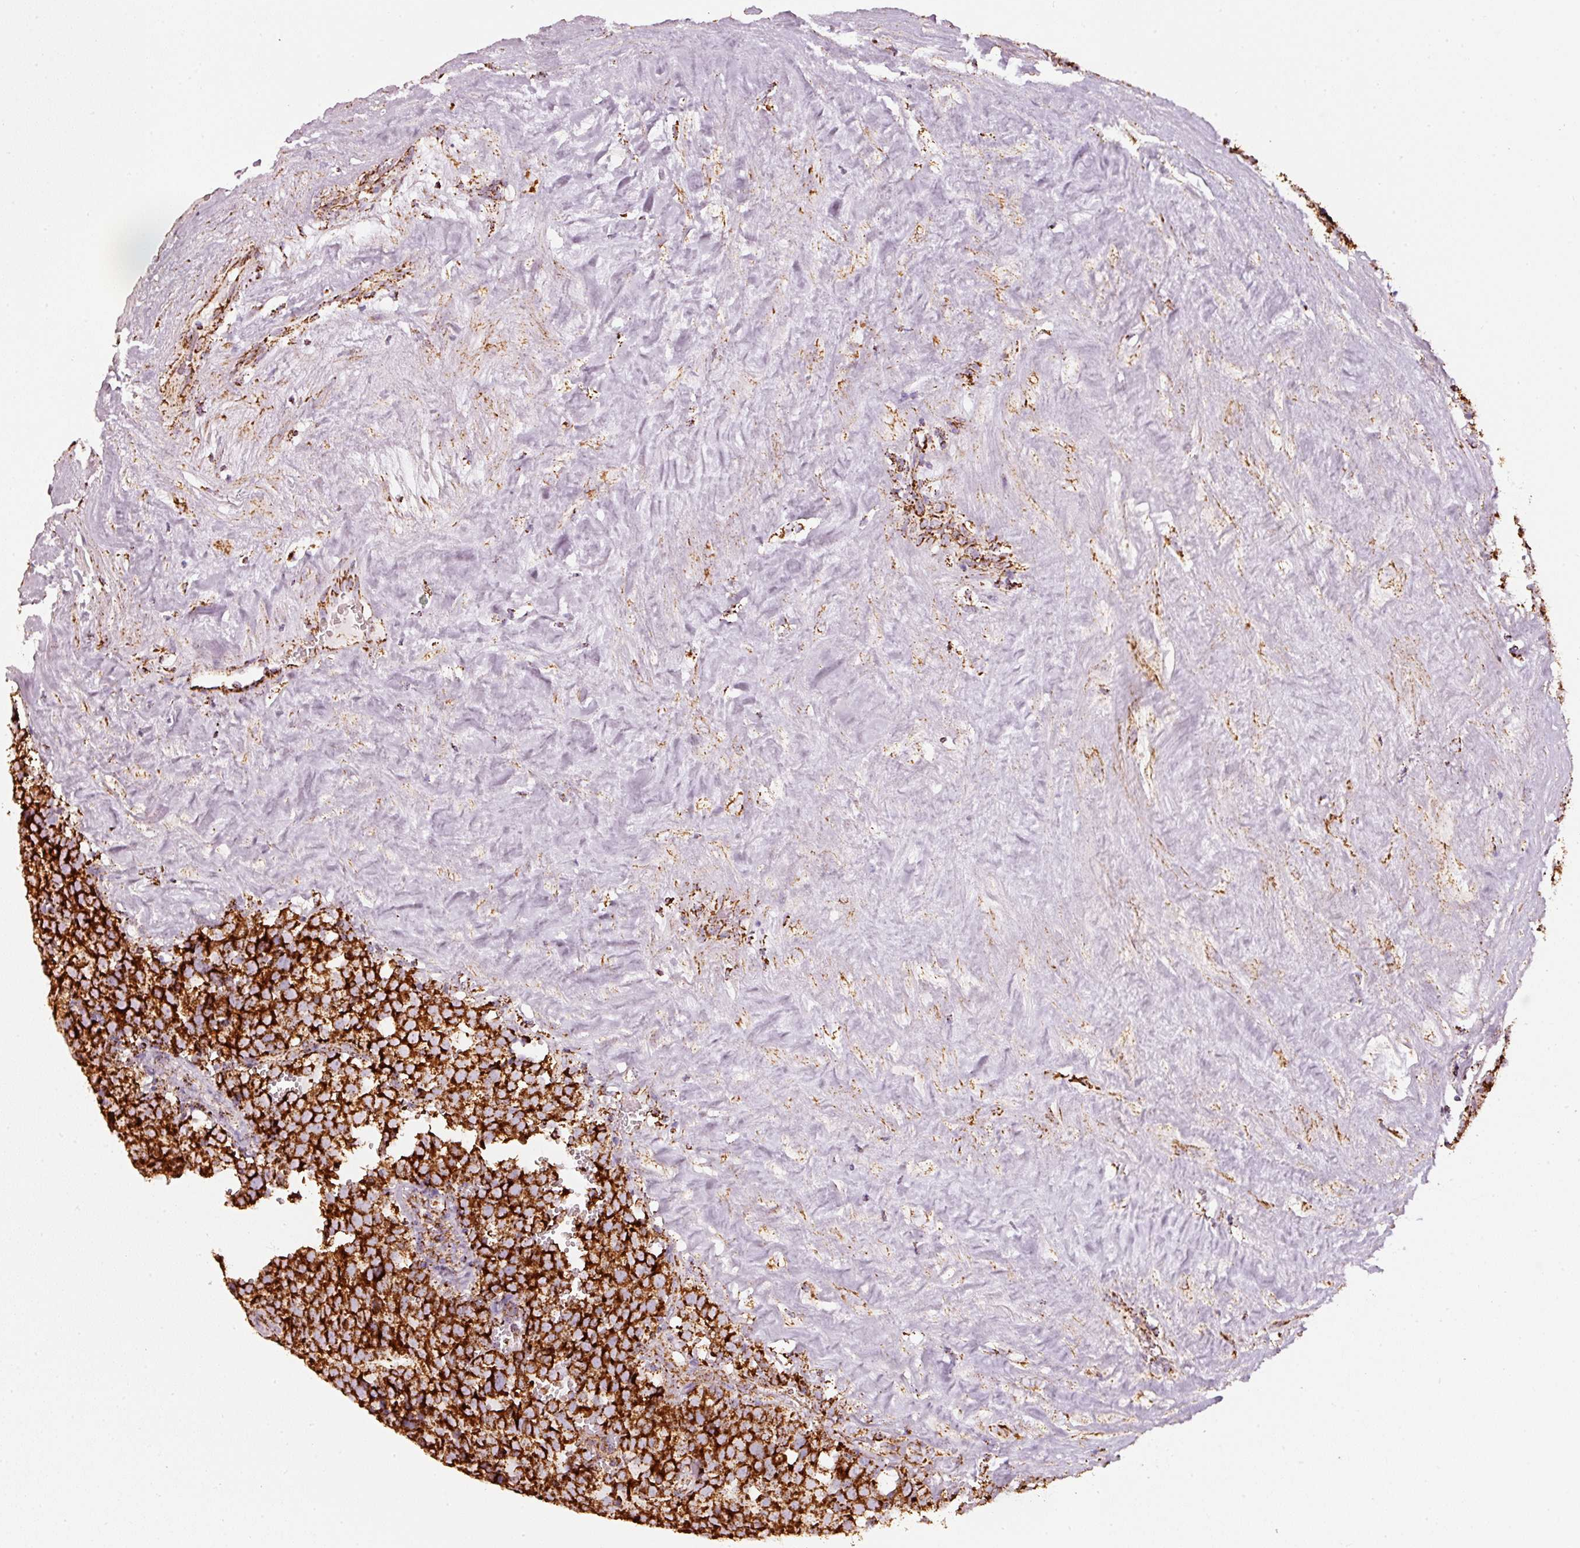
{"staining": {"intensity": "strong", "quantity": ">75%", "location": "cytoplasmic/membranous"}, "tissue": "testis cancer", "cell_type": "Tumor cells", "image_type": "cancer", "snomed": [{"axis": "morphology", "description": "Seminoma, NOS"}, {"axis": "topography", "description": "Testis"}], "caption": "Protein positivity by immunohistochemistry exhibits strong cytoplasmic/membranous positivity in approximately >75% of tumor cells in testis cancer (seminoma).", "gene": "UQCRC1", "patient": {"sex": "male", "age": 71}}